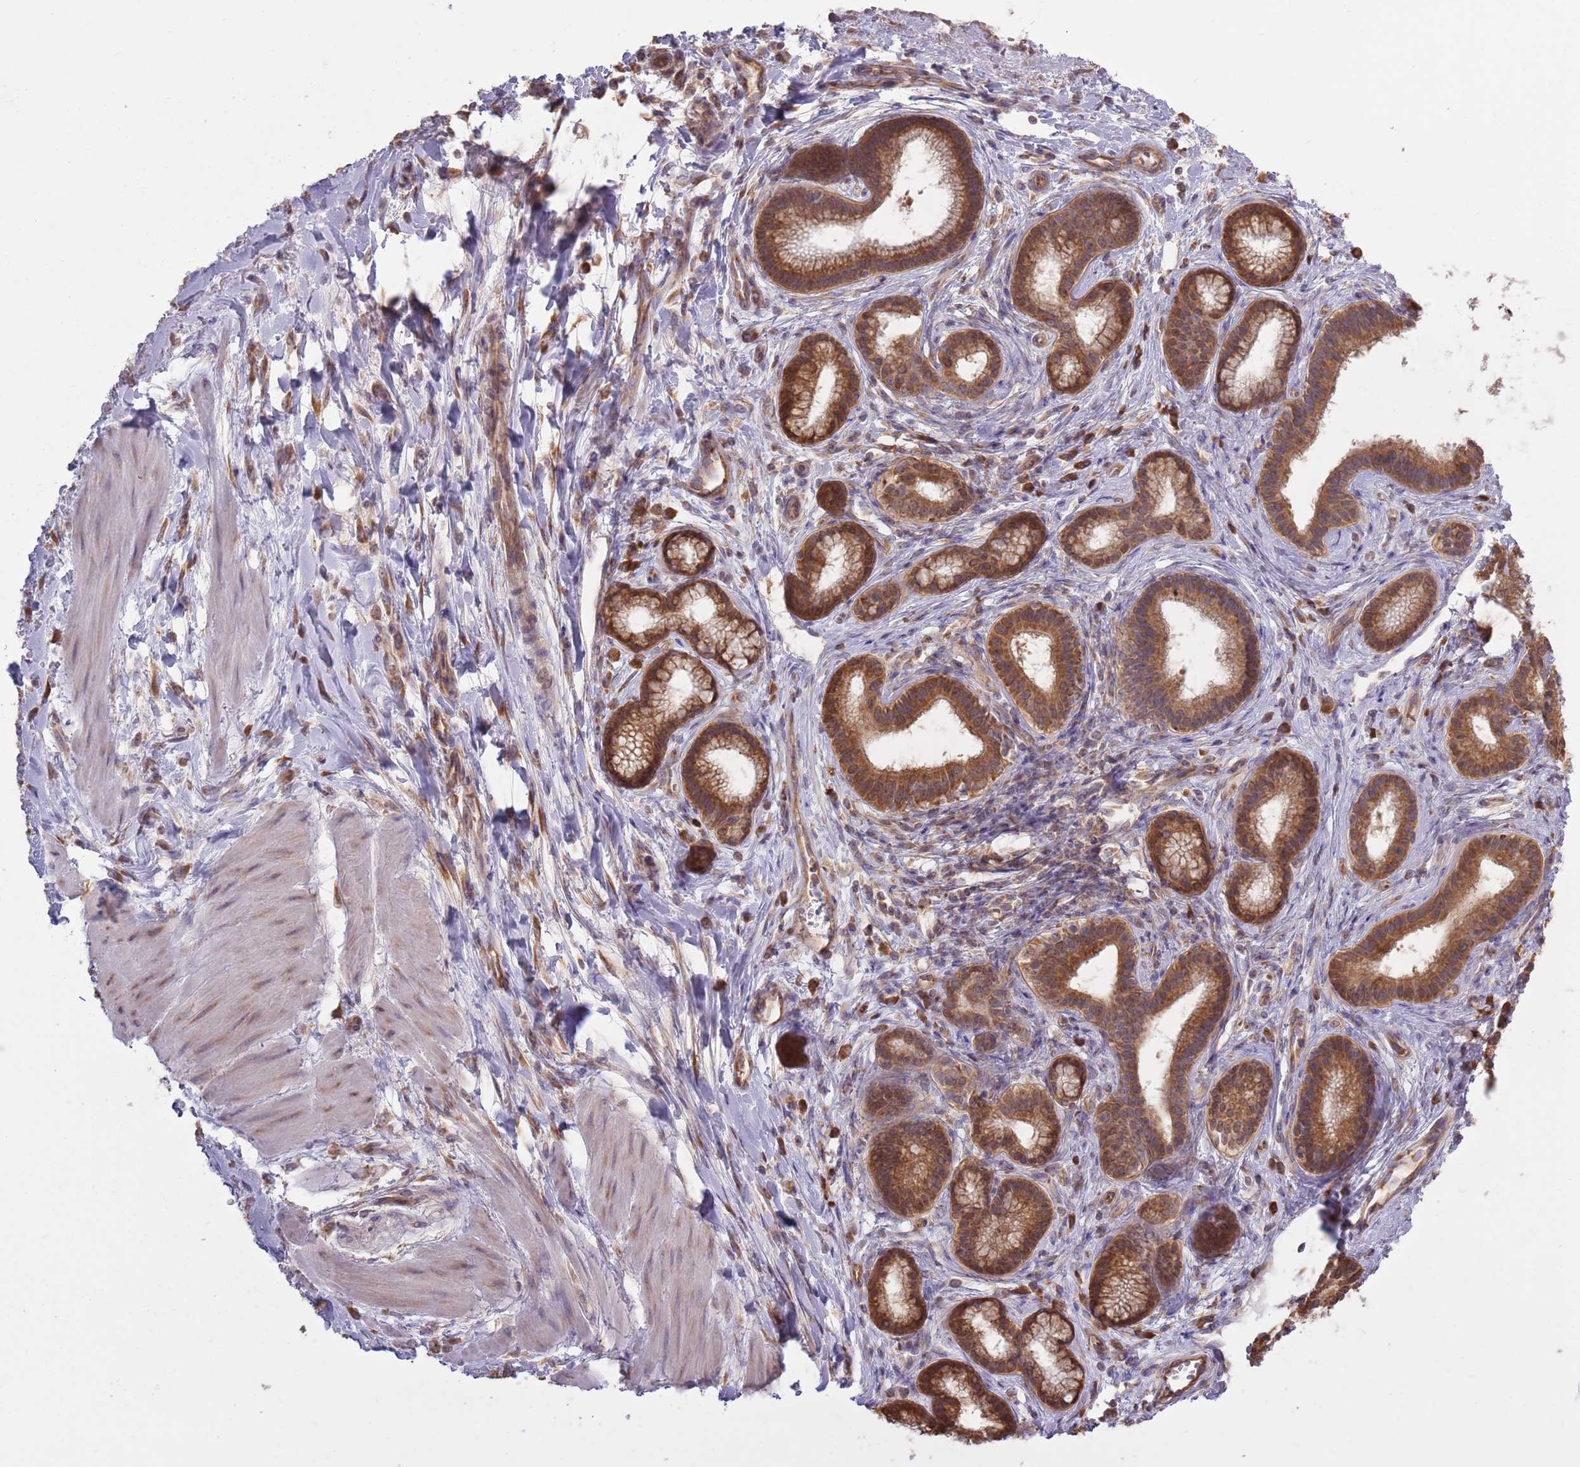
{"staining": {"intensity": "strong", "quantity": ">75%", "location": "cytoplasmic/membranous"}, "tissue": "pancreatic cancer", "cell_type": "Tumor cells", "image_type": "cancer", "snomed": [{"axis": "morphology", "description": "Adenocarcinoma, NOS"}, {"axis": "topography", "description": "Pancreas"}], "caption": "There is high levels of strong cytoplasmic/membranous positivity in tumor cells of pancreatic cancer, as demonstrated by immunohistochemical staining (brown color).", "gene": "RPL17-C18orf32", "patient": {"sex": "male", "age": 72}}